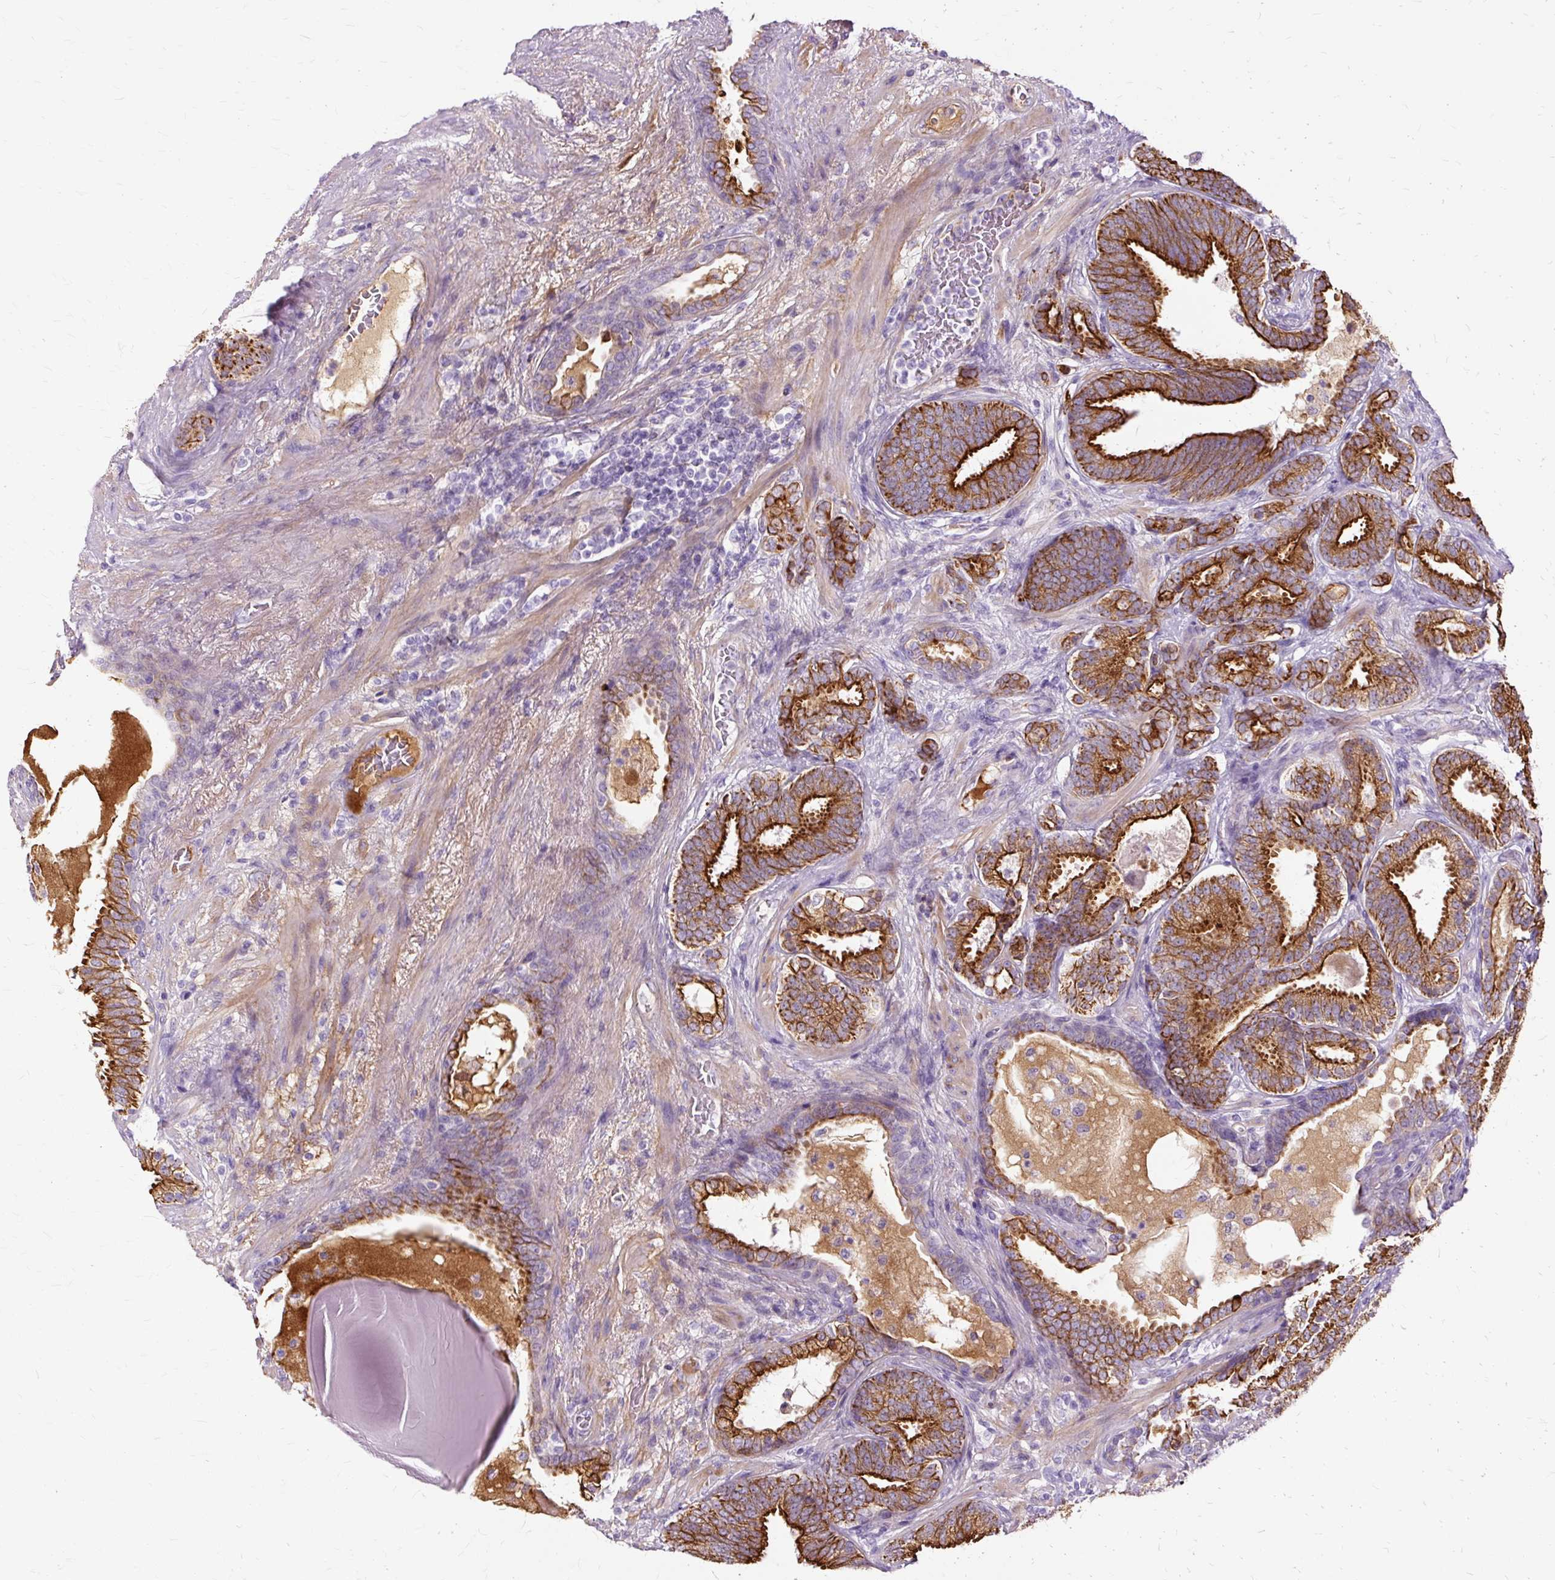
{"staining": {"intensity": "strong", "quantity": ">75%", "location": "cytoplasmic/membranous"}, "tissue": "prostate cancer", "cell_type": "Tumor cells", "image_type": "cancer", "snomed": [{"axis": "morphology", "description": "Adenocarcinoma, High grade"}, {"axis": "topography", "description": "Prostate"}], "caption": "A brown stain labels strong cytoplasmic/membranous staining of a protein in human prostate cancer (adenocarcinoma (high-grade)) tumor cells.", "gene": "DCTN4", "patient": {"sex": "male", "age": 65}}